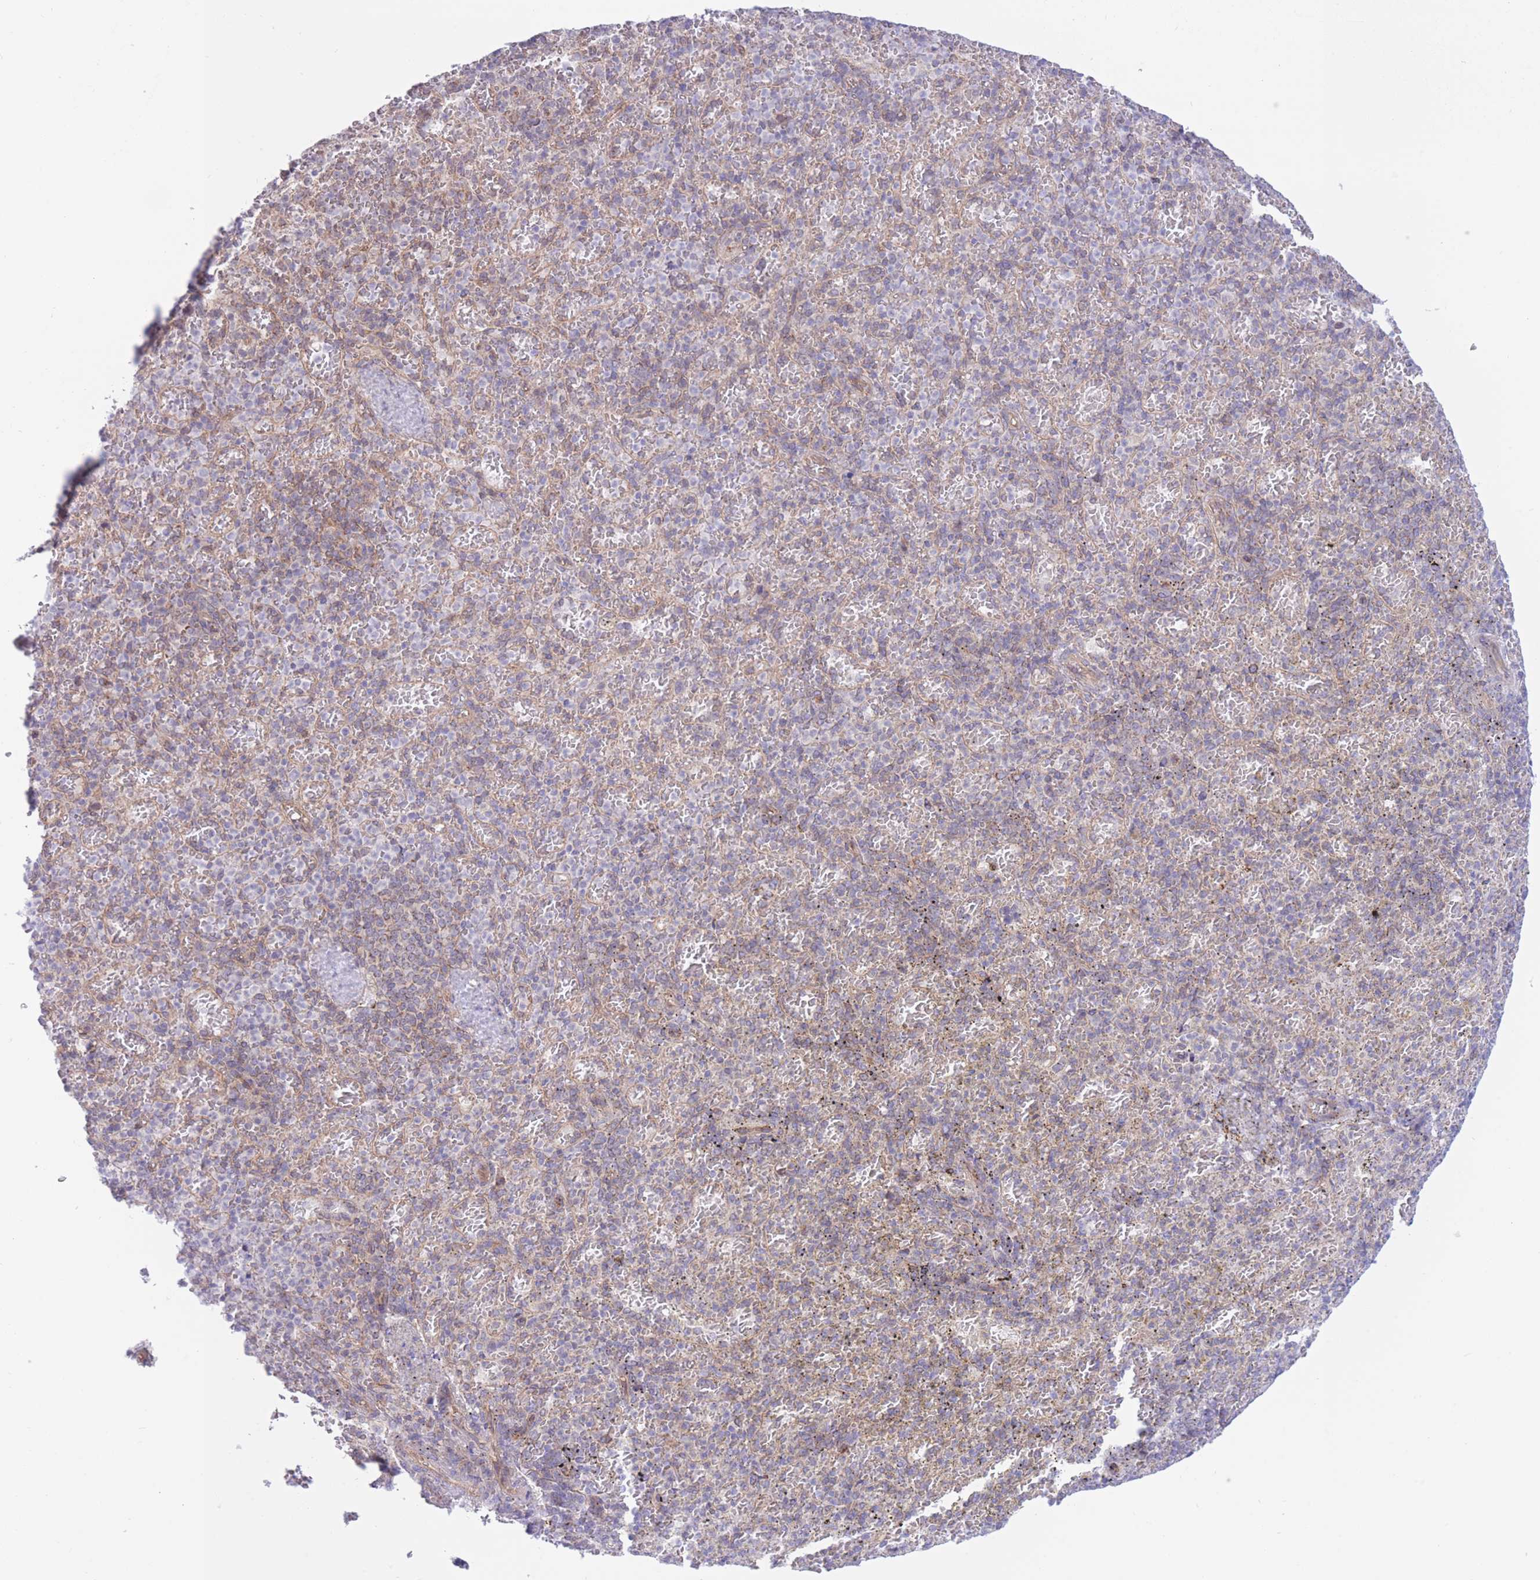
{"staining": {"intensity": "negative", "quantity": "none", "location": "none"}, "tissue": "spleen", "cell_type": "Cells in red pulp", "image_type": "normal", "snomed": [{"axis": "morphology", "description": "Normal tissue, NOS"}, {"axis": "topography", "description": "Spleen"}], "caption": "The immunohistochemistry histopathology image has no significant expression in cells in red pulp of spleen.", "gene": "MRPS31", "patient": {"sex": "female", "age": 74}}